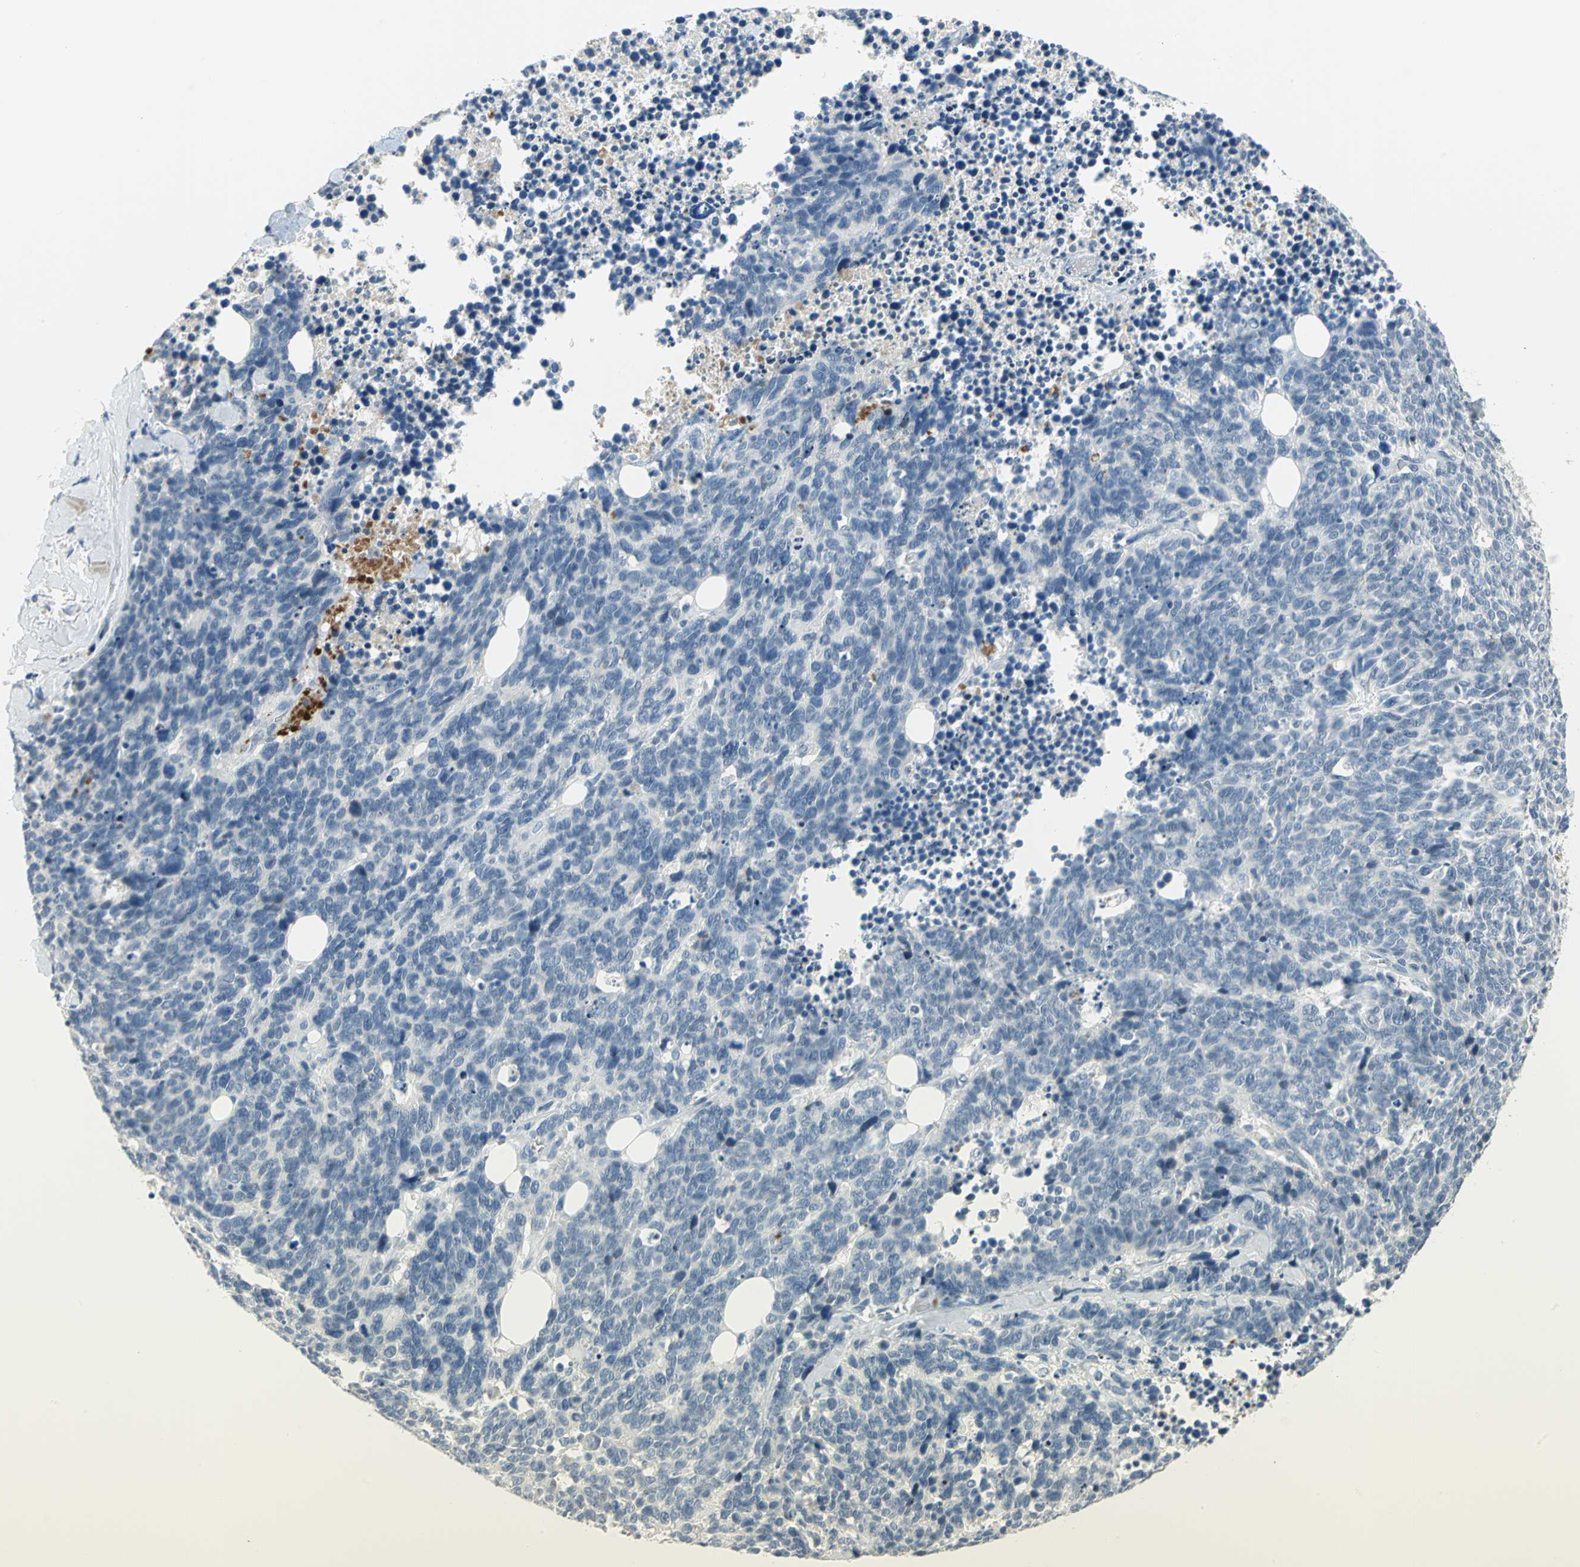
{"staining": {"intensity": "negative", "quantity": "none", "location": "none"}, "tissue": "lung cancer", "cell_type": "Tumor cells", "image_type": "cancer", "snomed": [{"axis": "morphology", "description": "Neoplasm, malignant, NOS"}, {"axis": "topography", "description": "Lung"}], "caption": "Neoplasm (malignant) (lung) was stained to show a protein in brown. There is no significant staining in tumor cells.", "gene": "ZIC1", "patient": {"sex": "female", "age": 58}}